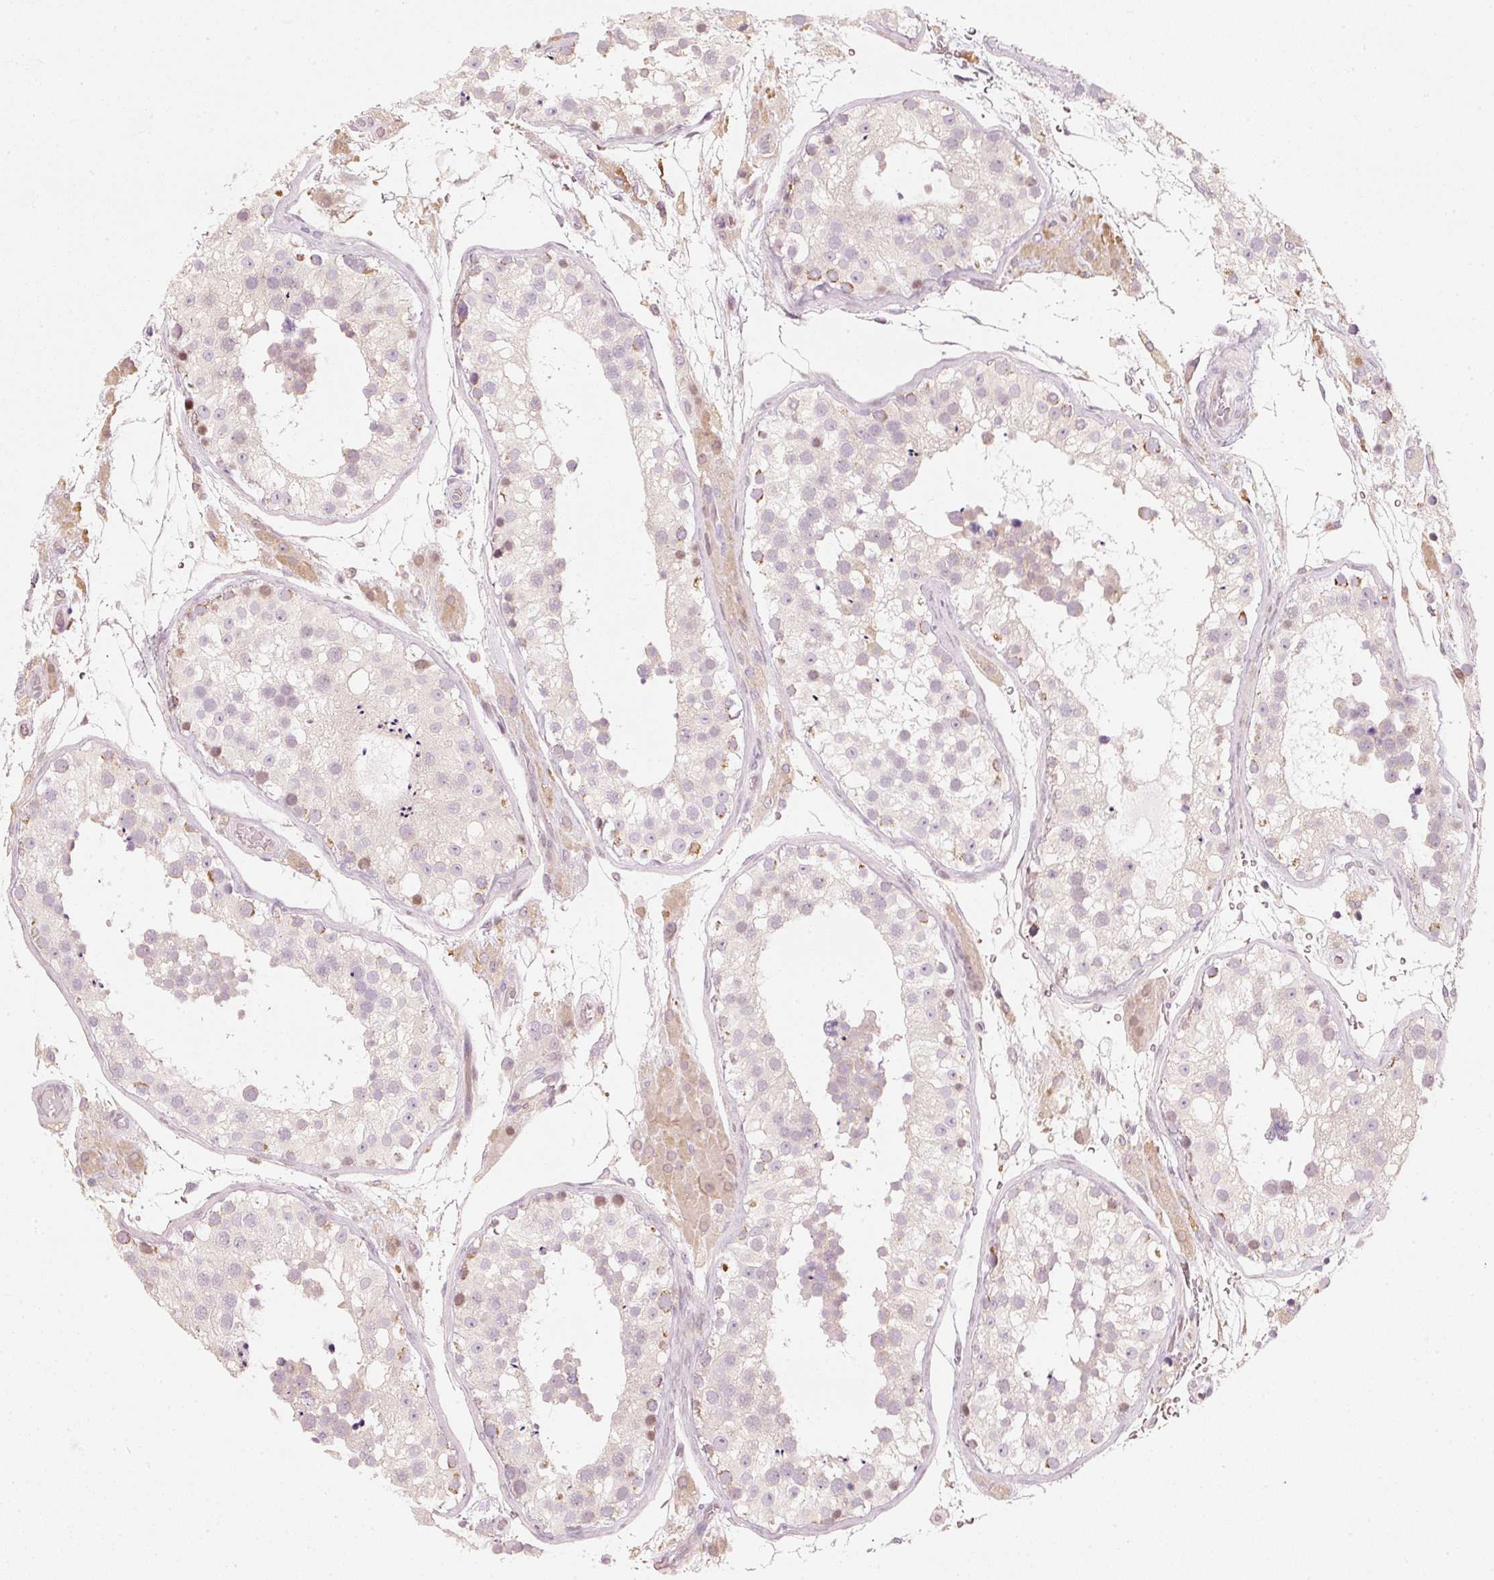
{"staining": {"intensity": "moderate", "quantity": "<25%", "location": "nuclear"}, "tissue": "testis", "cell_type": "Cells in seminiferous ducts", "image_type": "normal", "snomed": [{"axis": "morphology", "description": "Normal tissue, NOS"}, {"axis": "topography", "description": "Testis"}], "caption": "About <25% of cells in seminiferous ducts in unremarkable human testis demonstrate moderate nuclear protein positivity as visualized by brown immunohistochemical staining.", "gene": "TREX2", "patient": {"sex": "male", "age": 26}}